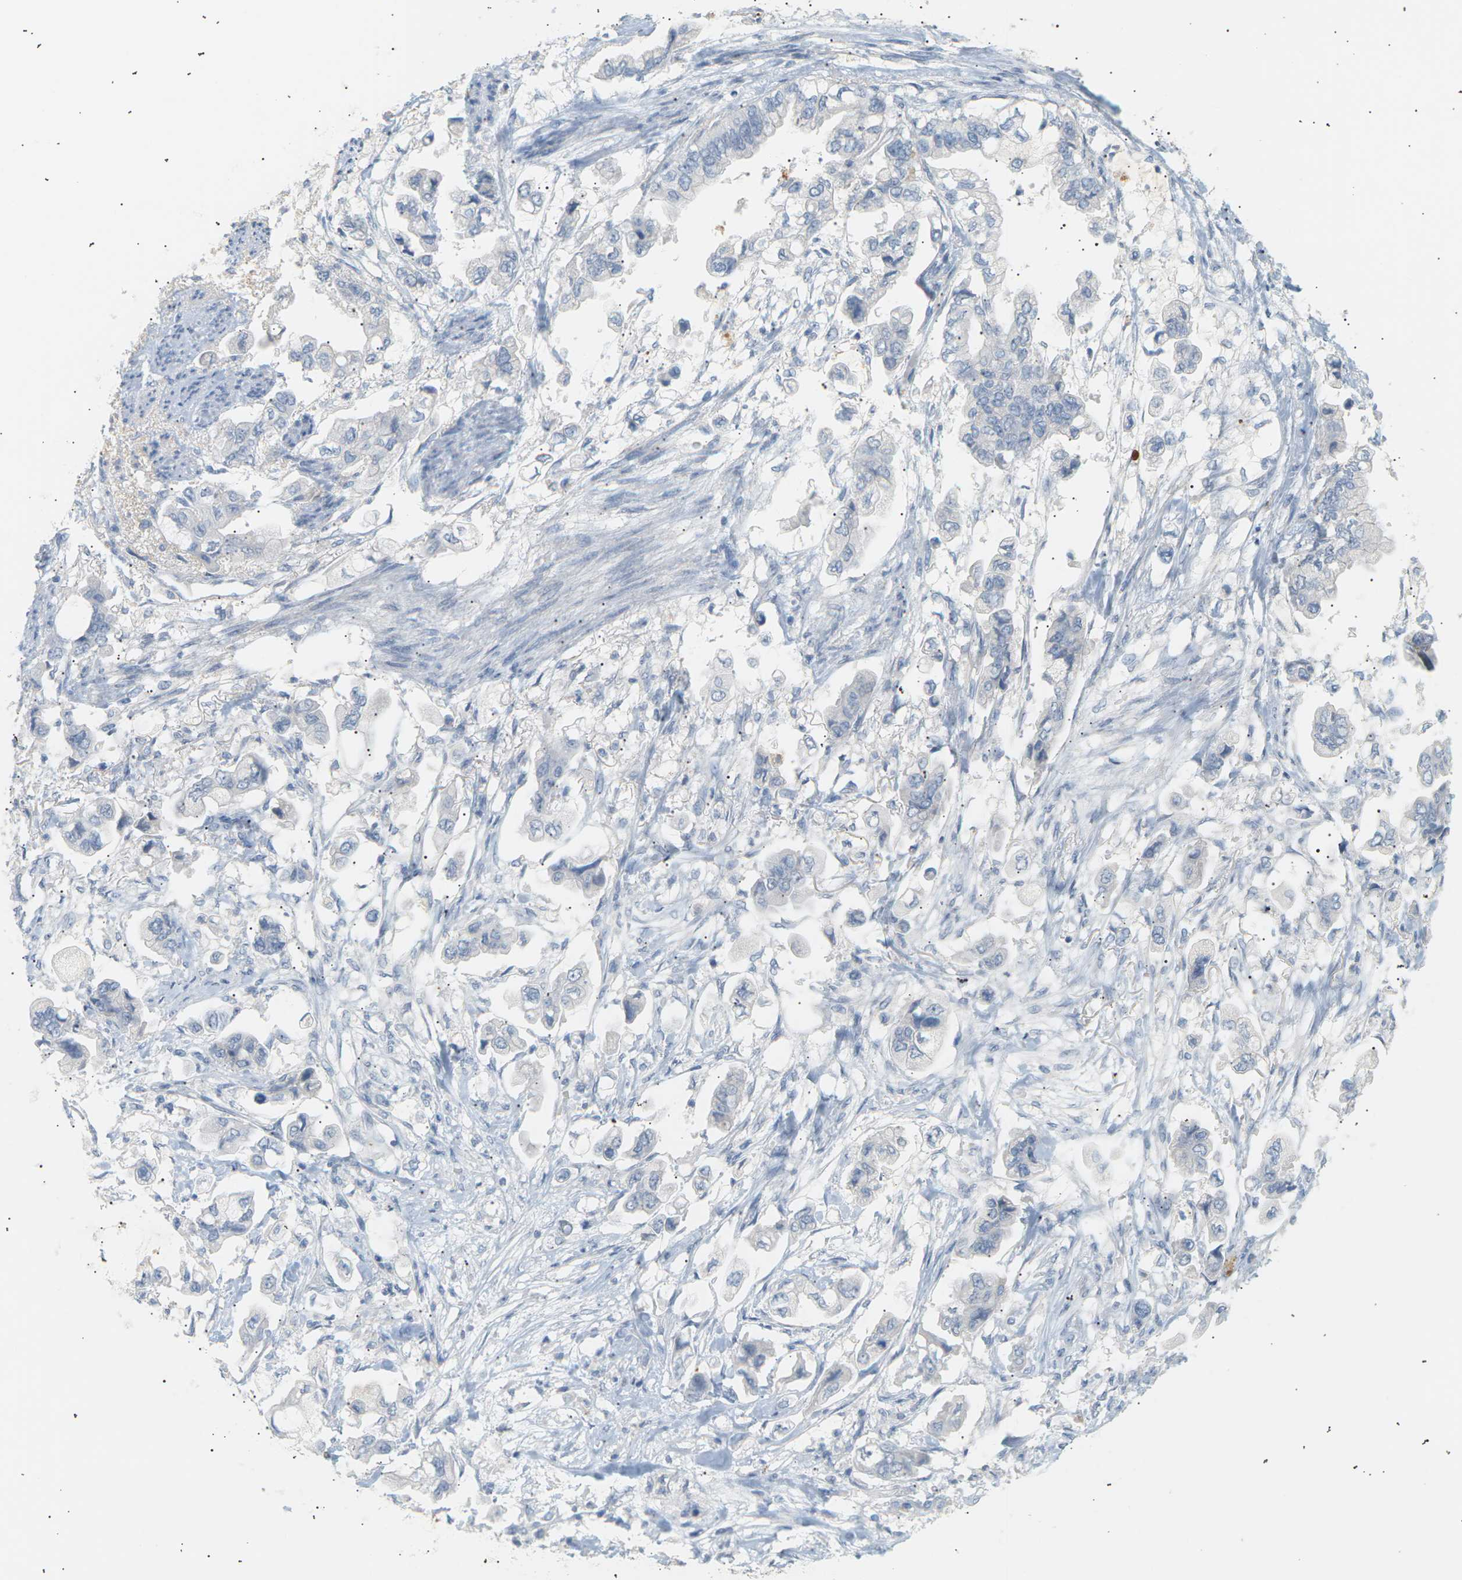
{"staining": {"intensity": "negative", "quantity": "none", "location": "none"}, "tissue": "stomach cancer", "cell_type": "Tumor cells", "image_type": "cancer", "snomed": [{"axis": "morphology", "description": "Adenocarcinoma, NOS"}, {"axis": "topography", "description": "Stomach"}], "caption": "Adenocarcinoma (stomach) stained for a protein using immunohistochemistry exhibits no expression tumor cells.", "gene": "CLU", "patient": {"sex": "male", "age": 62}}